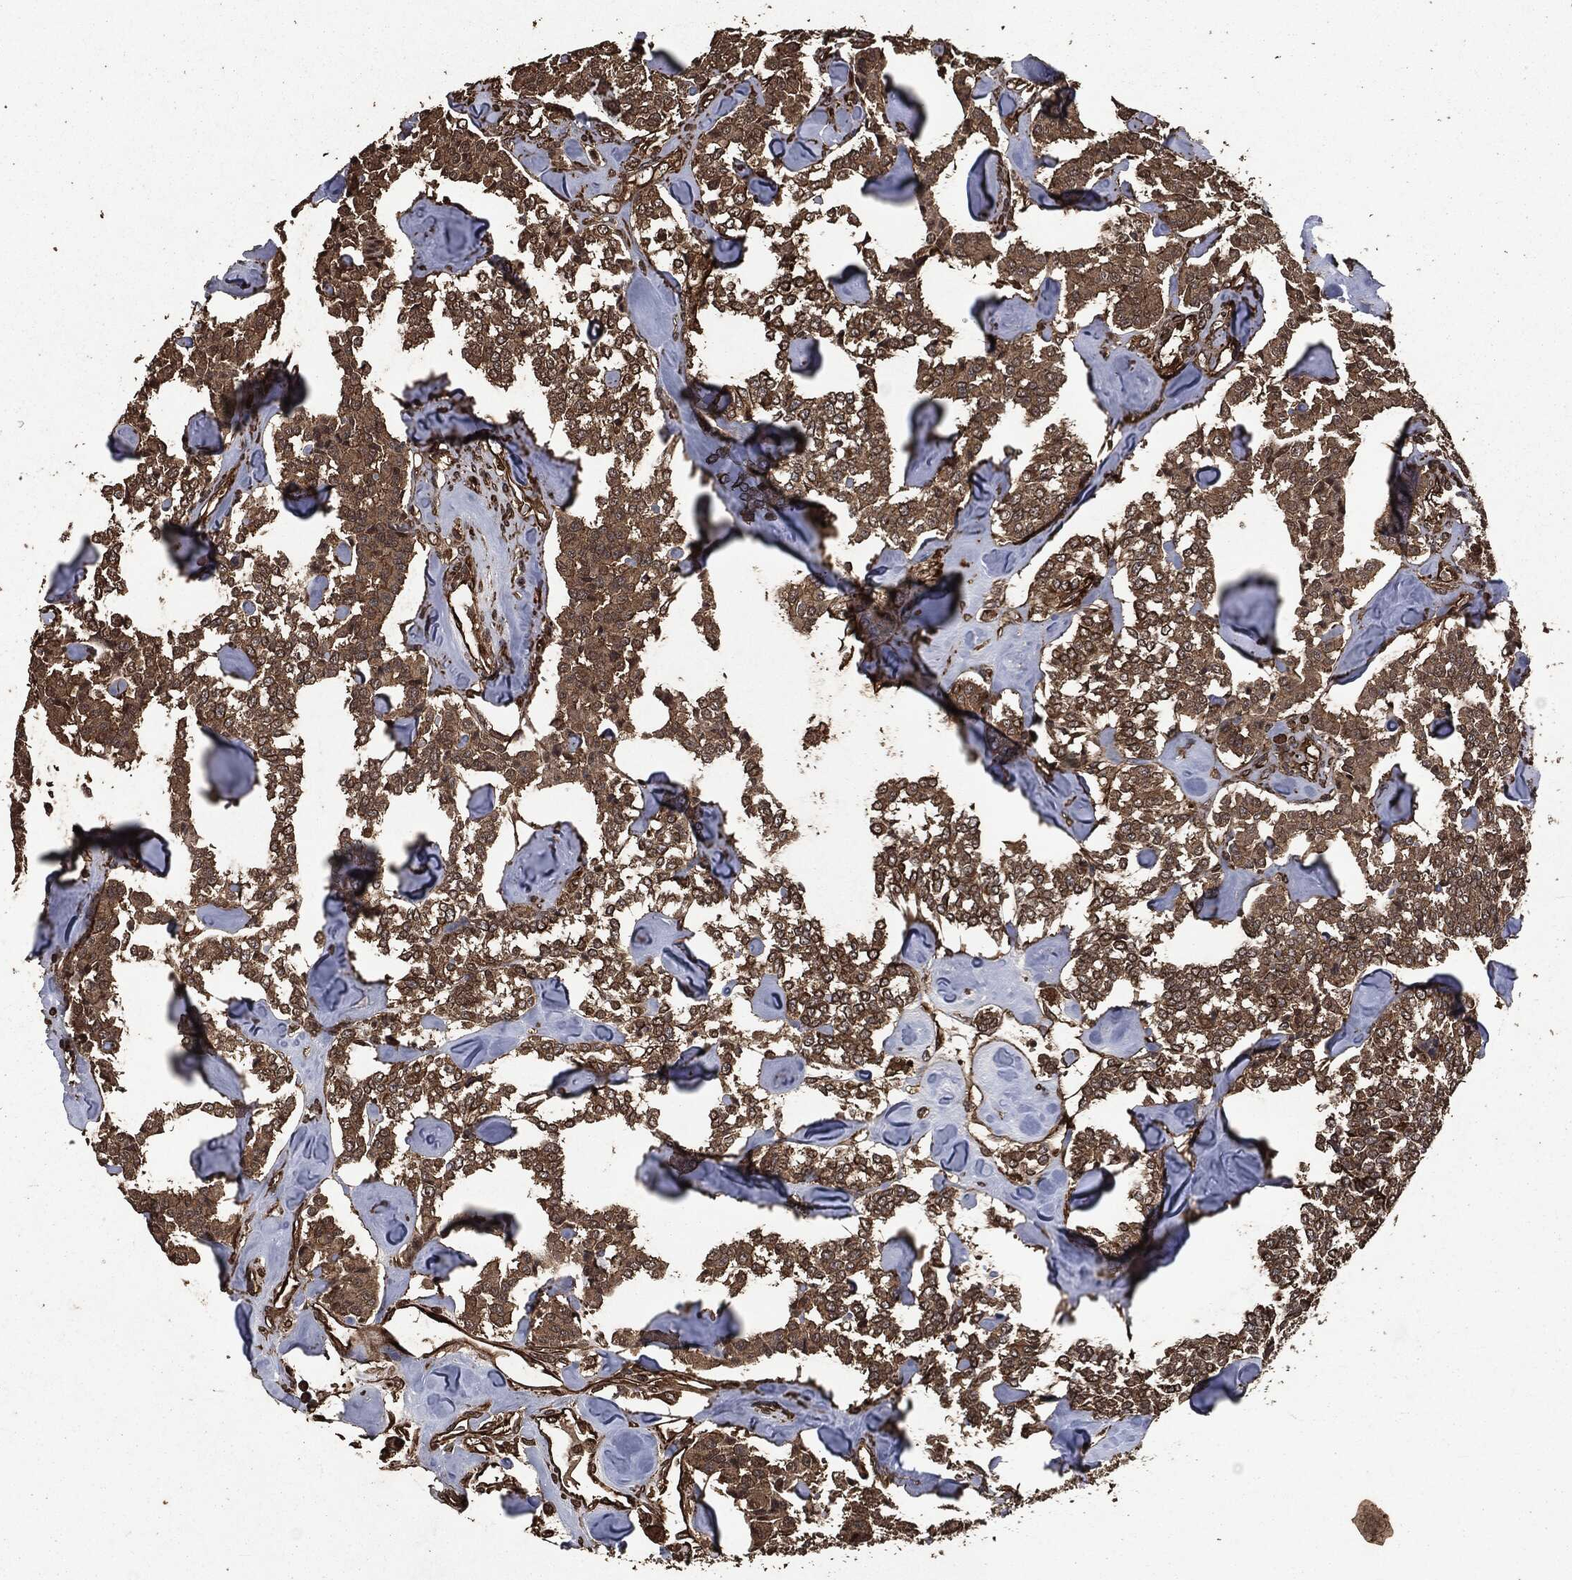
{"staining": {"intensity": "moderate", "quantity": "25%-75%", "location": "cytoplasmic/membranous"}, "tissue": "carcinoid", "cell_type": "Tumor cells", "image_type": "cancer", "snomed": [{"axis": "morphology", "description": "Carcinoid, malignant, NOS"}, {"axis": "topography", "description": "Pancreas"}], "caption": "Immunohistochemical staining of carcinoid demonstrates medium levels of moderate cytoplasmic/membranous positivity in approximately 25%-75% of tumor cells.", "gene": "HRAS", "patient": {"sex": "male", "age": 41}}